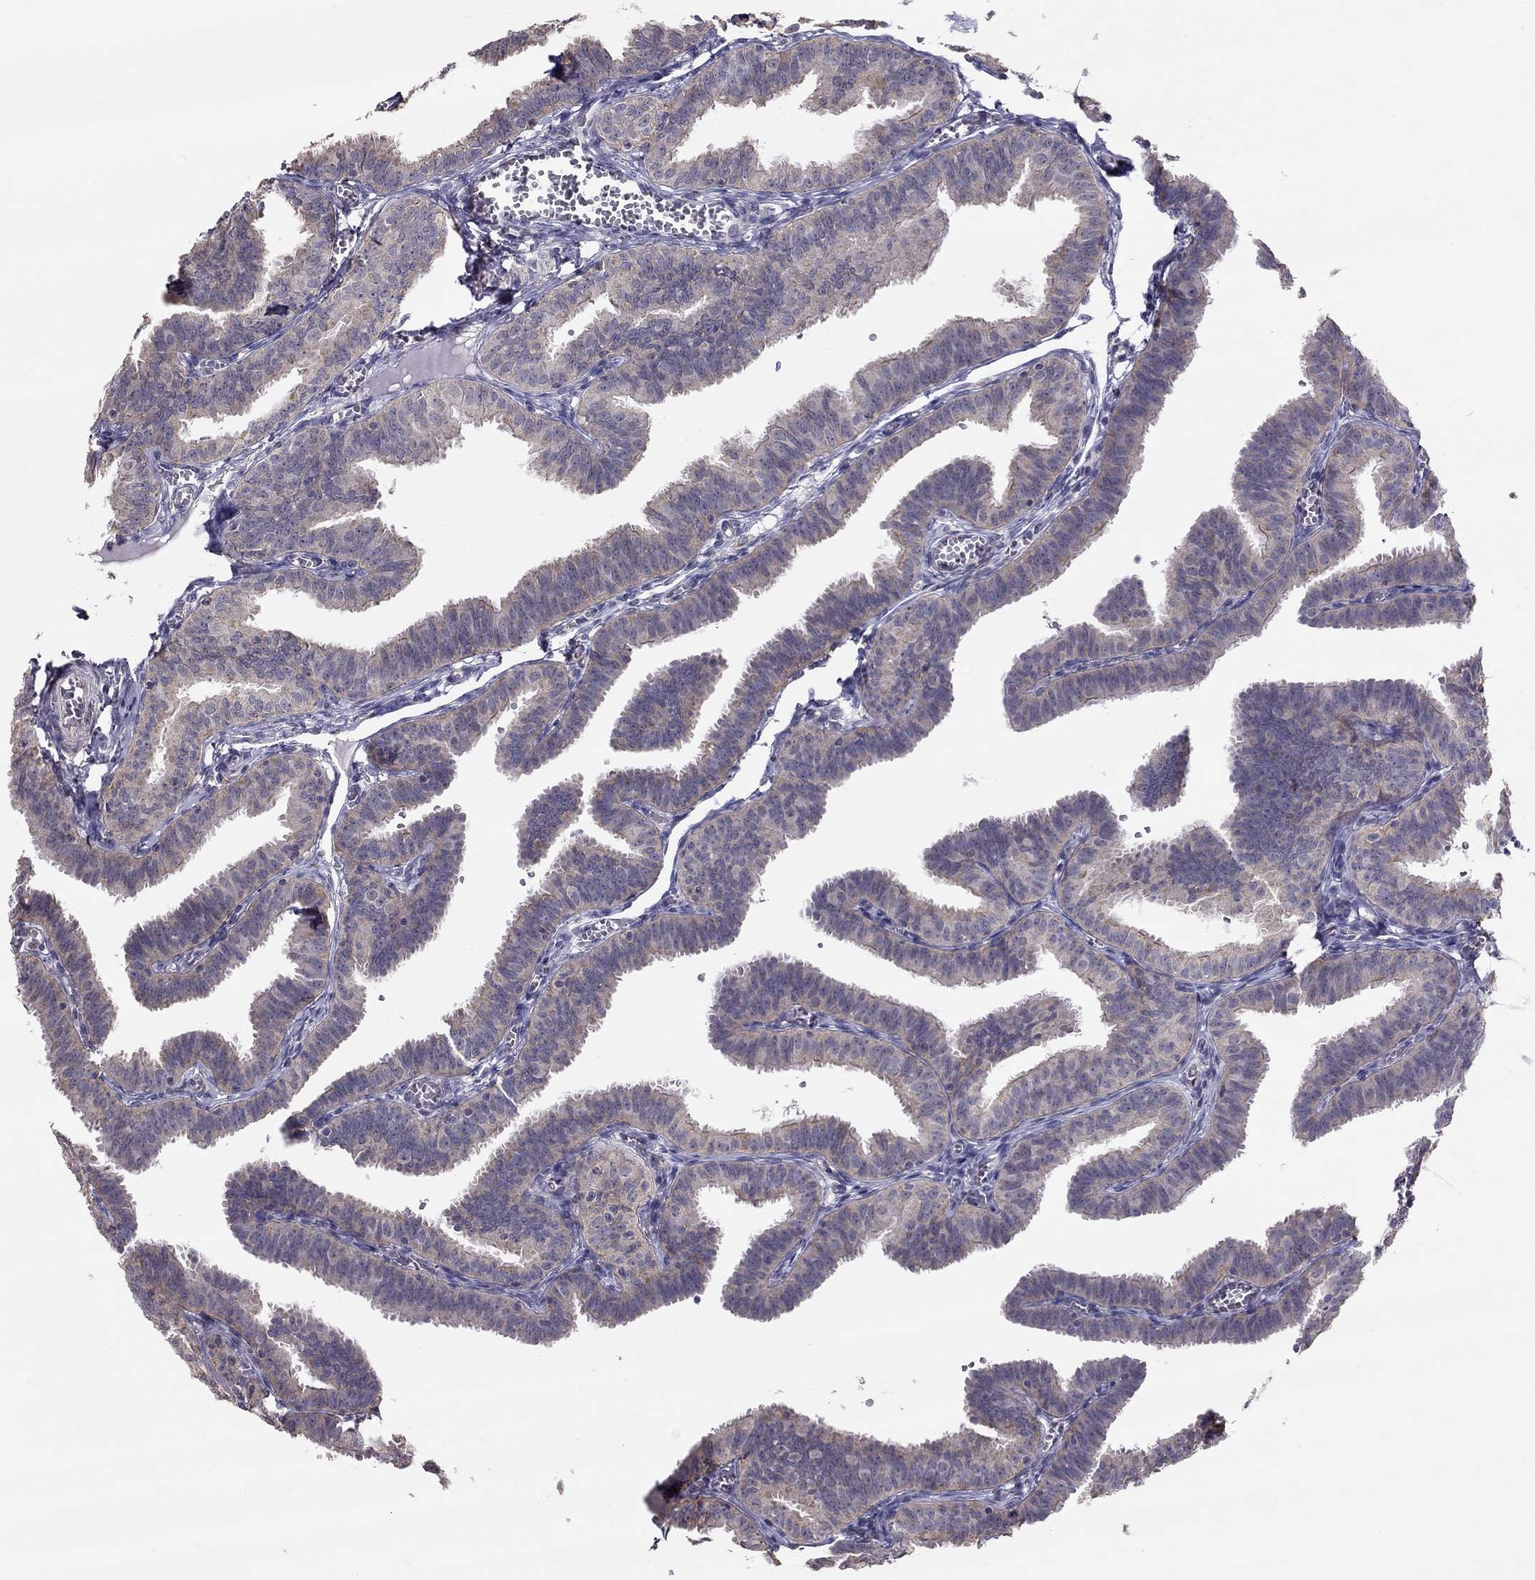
{"staining": {"intensity": "weak", "quantity": ">75%", "location": "cytoplasmic/membranous"}, "tissue": "fallopian tube", "cell_type": "Glandular cells", "image_type": "normal", "snomed": [{"axis": "morphology", "description": "Normal tissue, NOS"}, {"axis": "topography", "description": "Fallopian tube"}], "caption": "Glandular cells demonstrate low levels of weak cytoplasmic/membranous staining in approximately >75% of cells in benign human fallopian tube.", "gene": "LRIT3", "patient": {"sex": "female", "age": 25}}